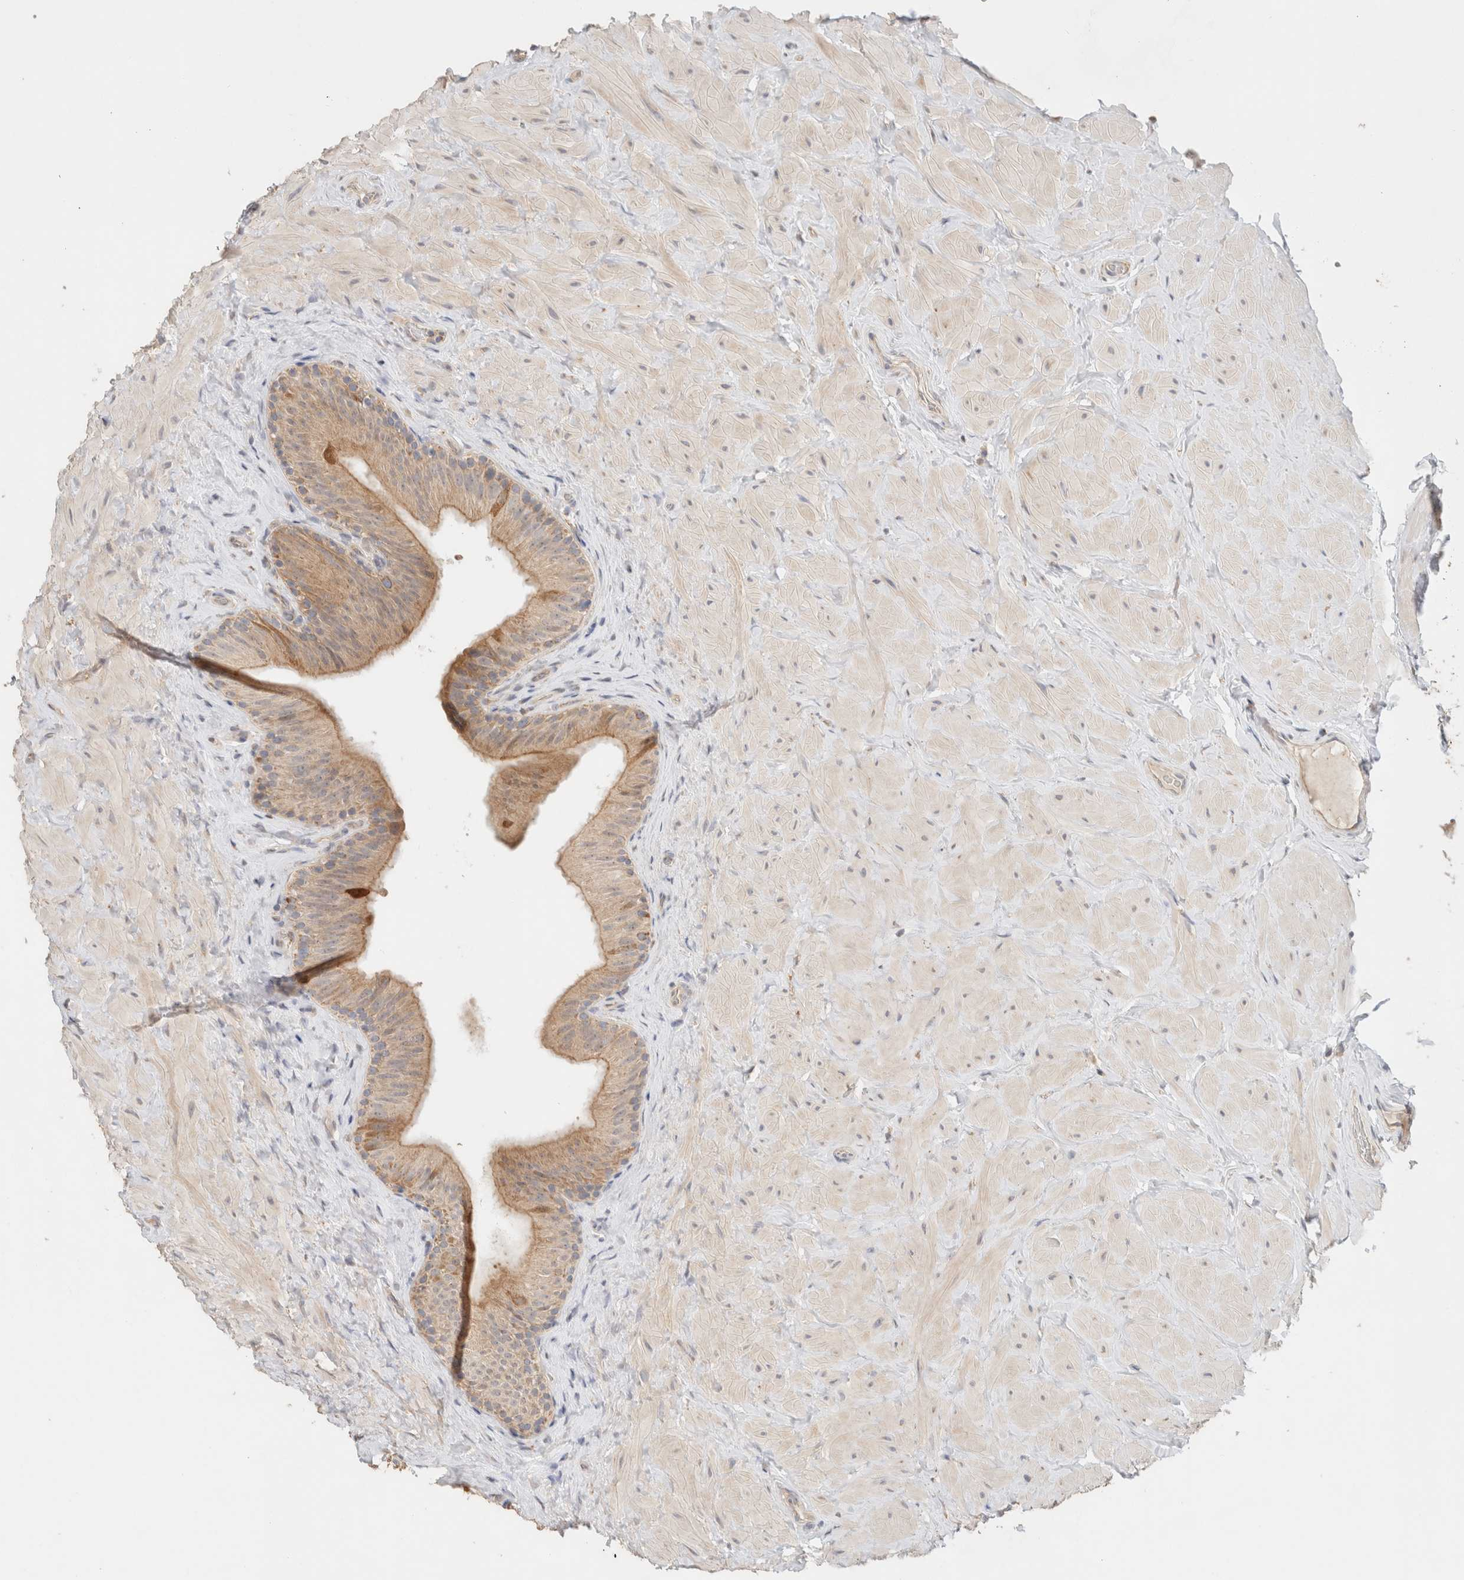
{"staining": {"intensity": "weak", "quantity": ">75%", "location": "cytoplasmic/membranous"}, "tissue": "epididymis", "cell_type": "Glandular cells", "image_type": "normal", "snomed": [{"axis": "morphology", "description": "Normal tissue, NOS"}, {"axis": "topography", "description": "Vascular tissue"}, {"axis": "topography", "description": "Epididymis"}], "caption": "Glandular cells reveal low levels of weak cytoplasmic/membranous expression in about >75% of cells in unremarkable human epididymis.", "gene": "CA13", "patient": {"sex": "male", "age": 49}}